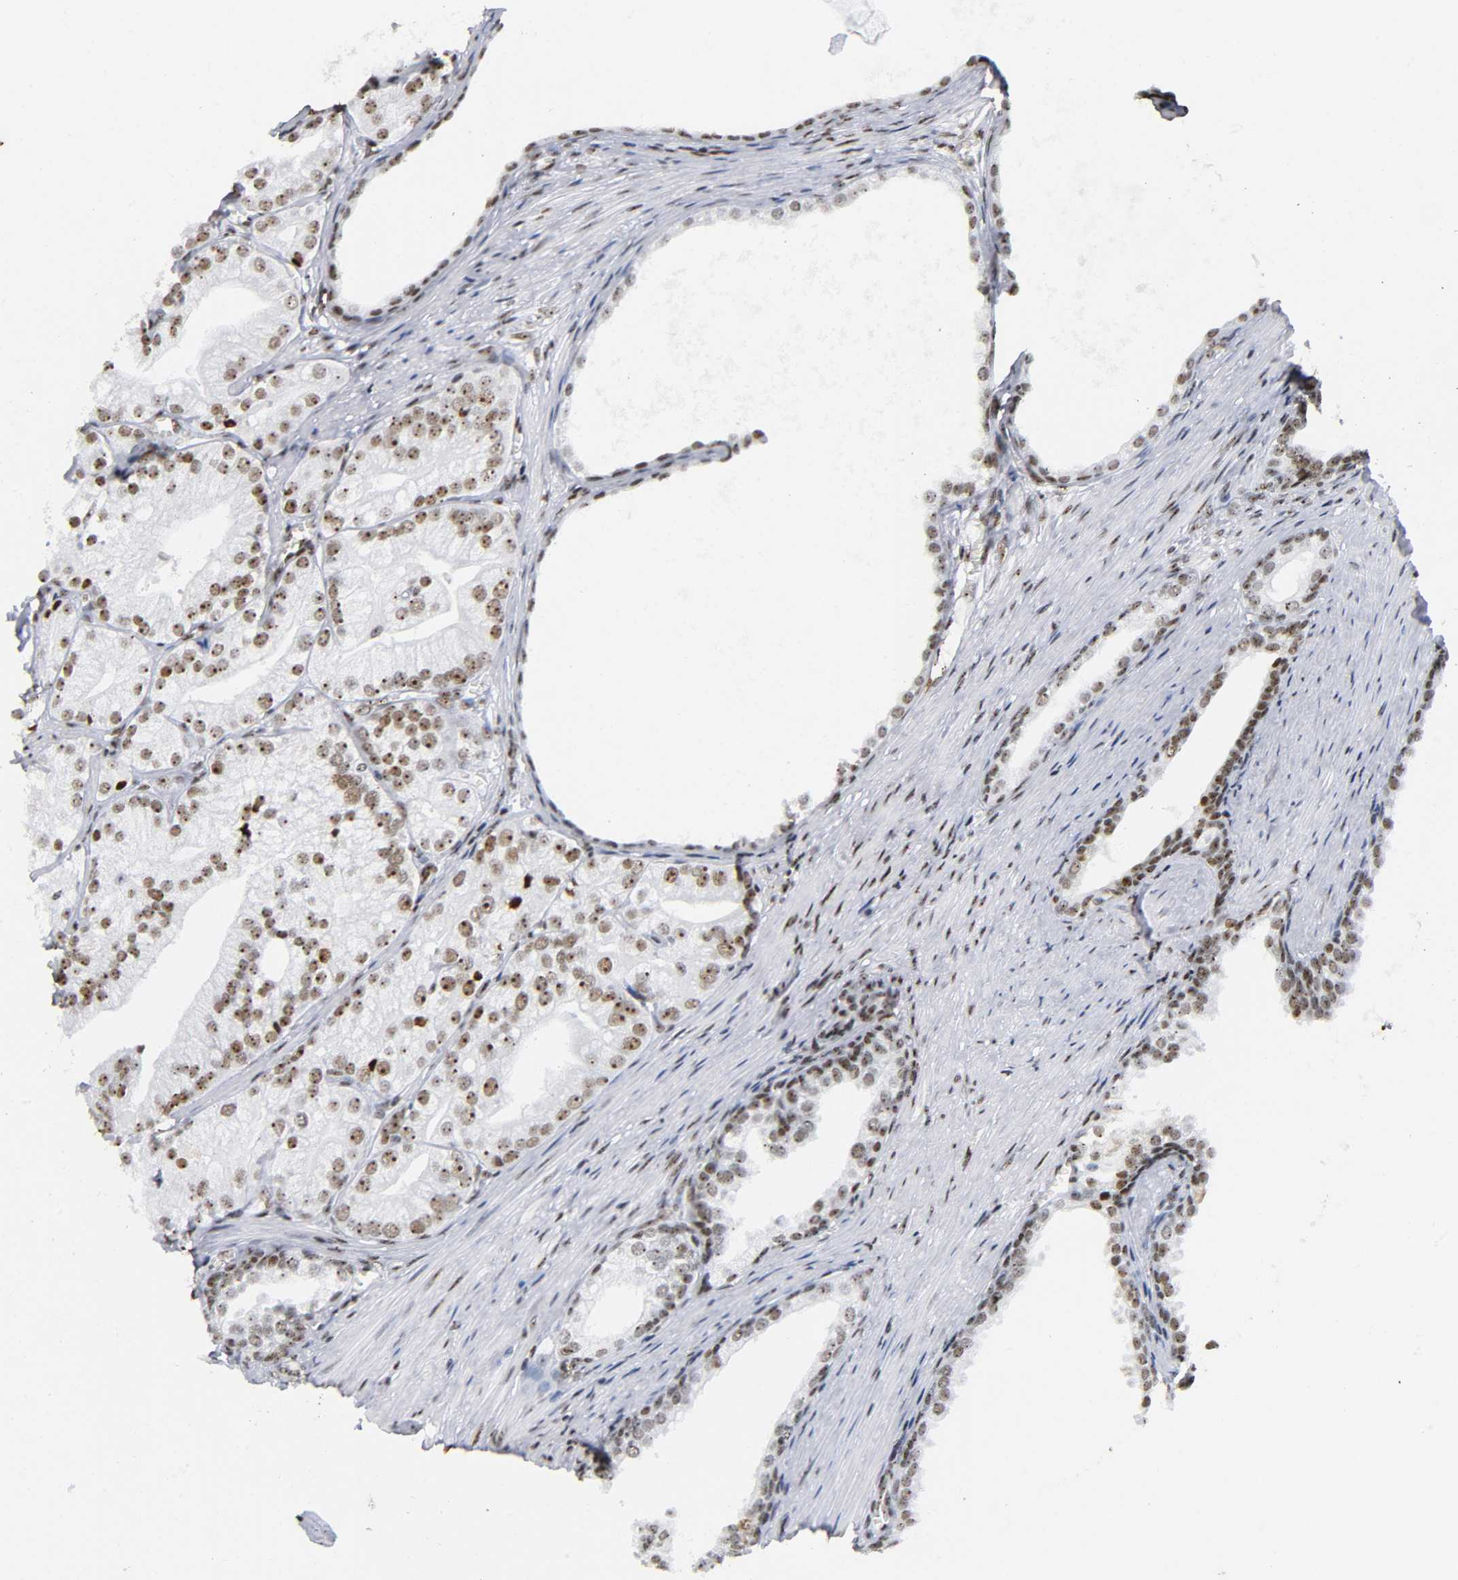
{"staining": {"intensity": "strong", "quantity": ">75%", "location": "nuclear"}, "tissue": "prostate cancer", "cell_type": "Tumor cells", "image_type": "cancer", "snomed": [{"axis": "morphology", "description": "Adenocarcinoma, Low grade"}, {"axis": "topography", "description": "Prostate"}], "caption": "There is high levels of strong nuclear positivity in tumor cells of prostate adenocarcinoma (low-grade), as demonstrated by immunohistochemical staining (brown color).", "gene": "UBTF", "patient": {"sex": "male", "age": 69}}